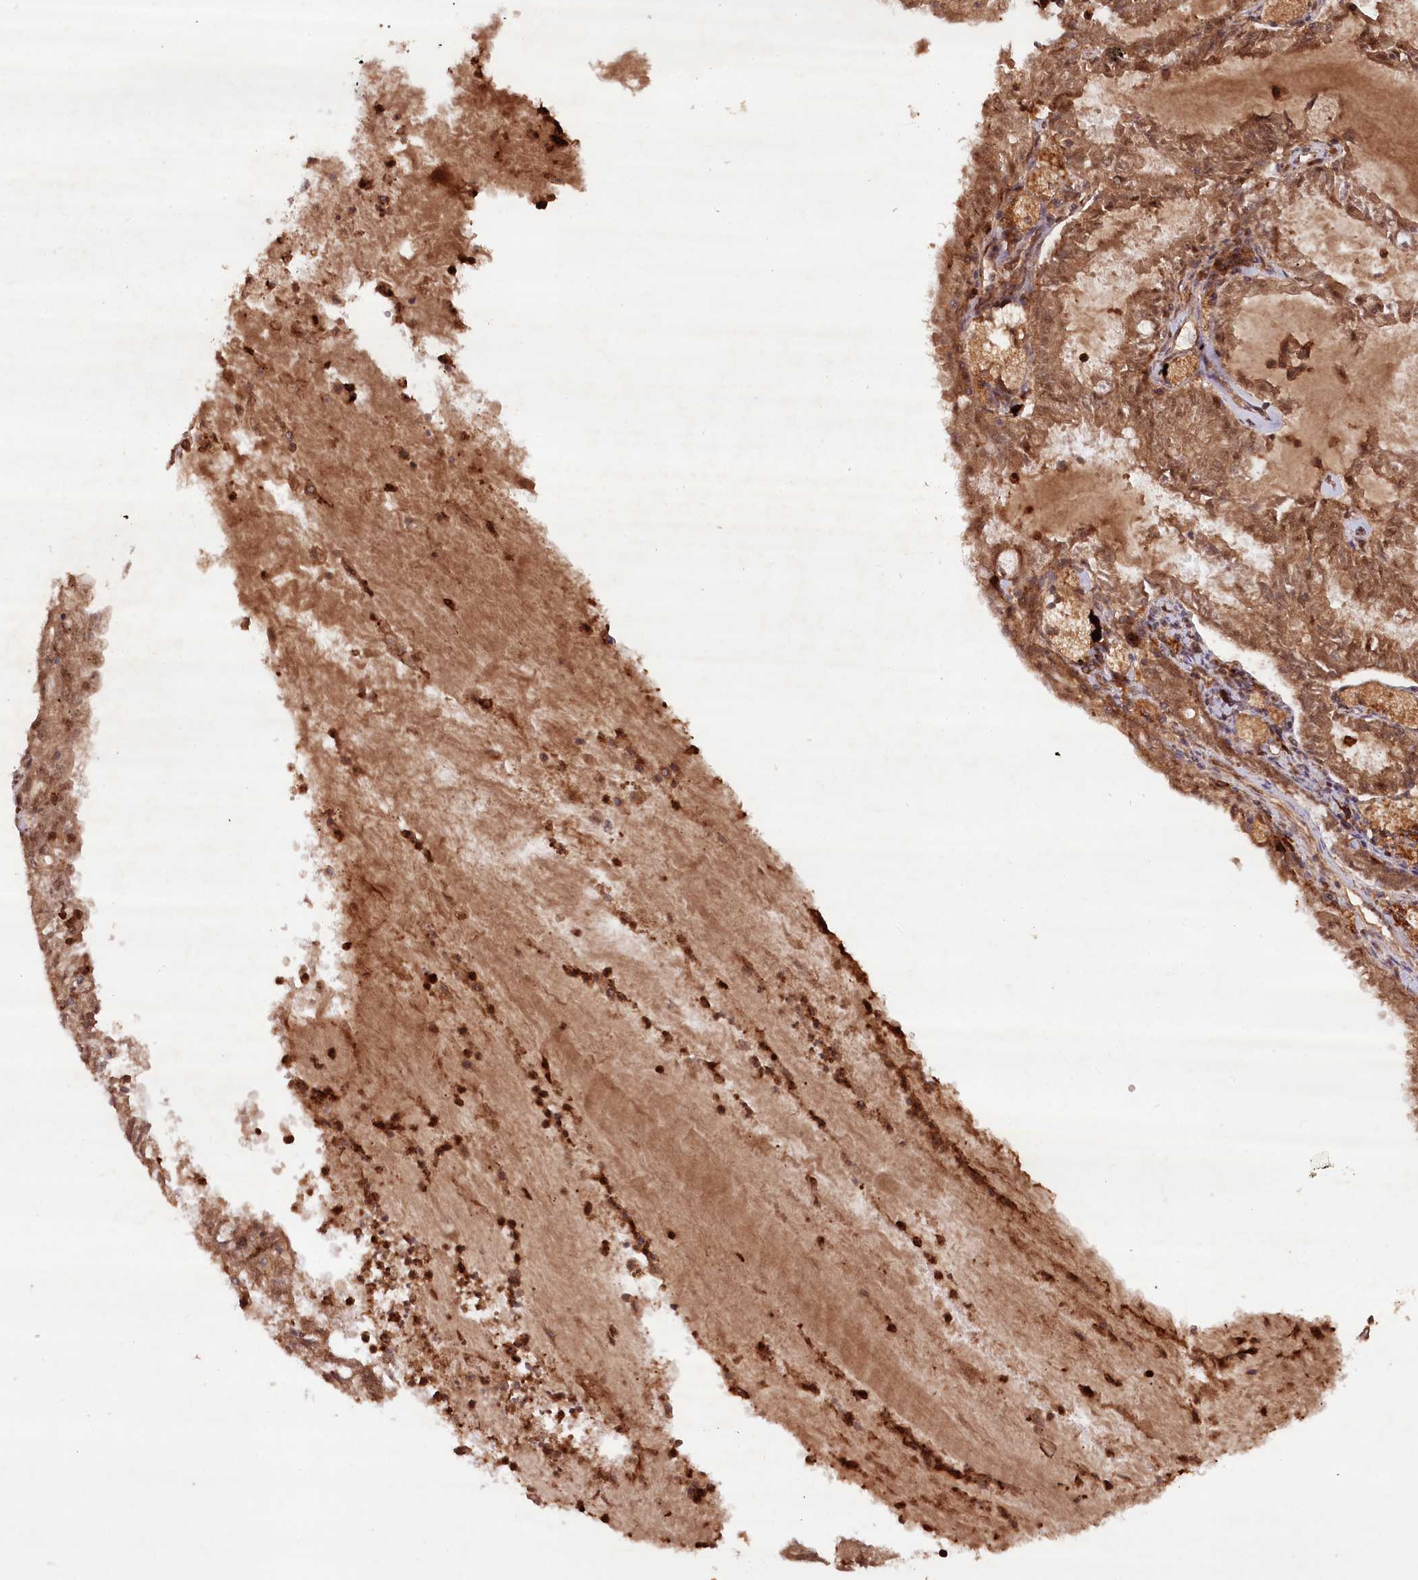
{"staining": {"intensity": "moderate", "quantity": ">75%", "location": "cytoplasmic/membranous,nuclear"}, "tissue": "endometrial cancer", "cell_type": "Tumor cells", "image_type": "cancer", "snomed": [{"axis": "morphology", "description": "Adenocarcinoma, NOS"}, {"axis": "topography", "description": "Endometrium"}], "caption": "The micrograph shows staining of endometrial adenocarcinoma, revealing moderate cytoplasmic/membranous and nuclear protein expression (brown color) within tumor cells.", "gene": "ALKBH8", "patient": {"sex": "female", "age": 57}}